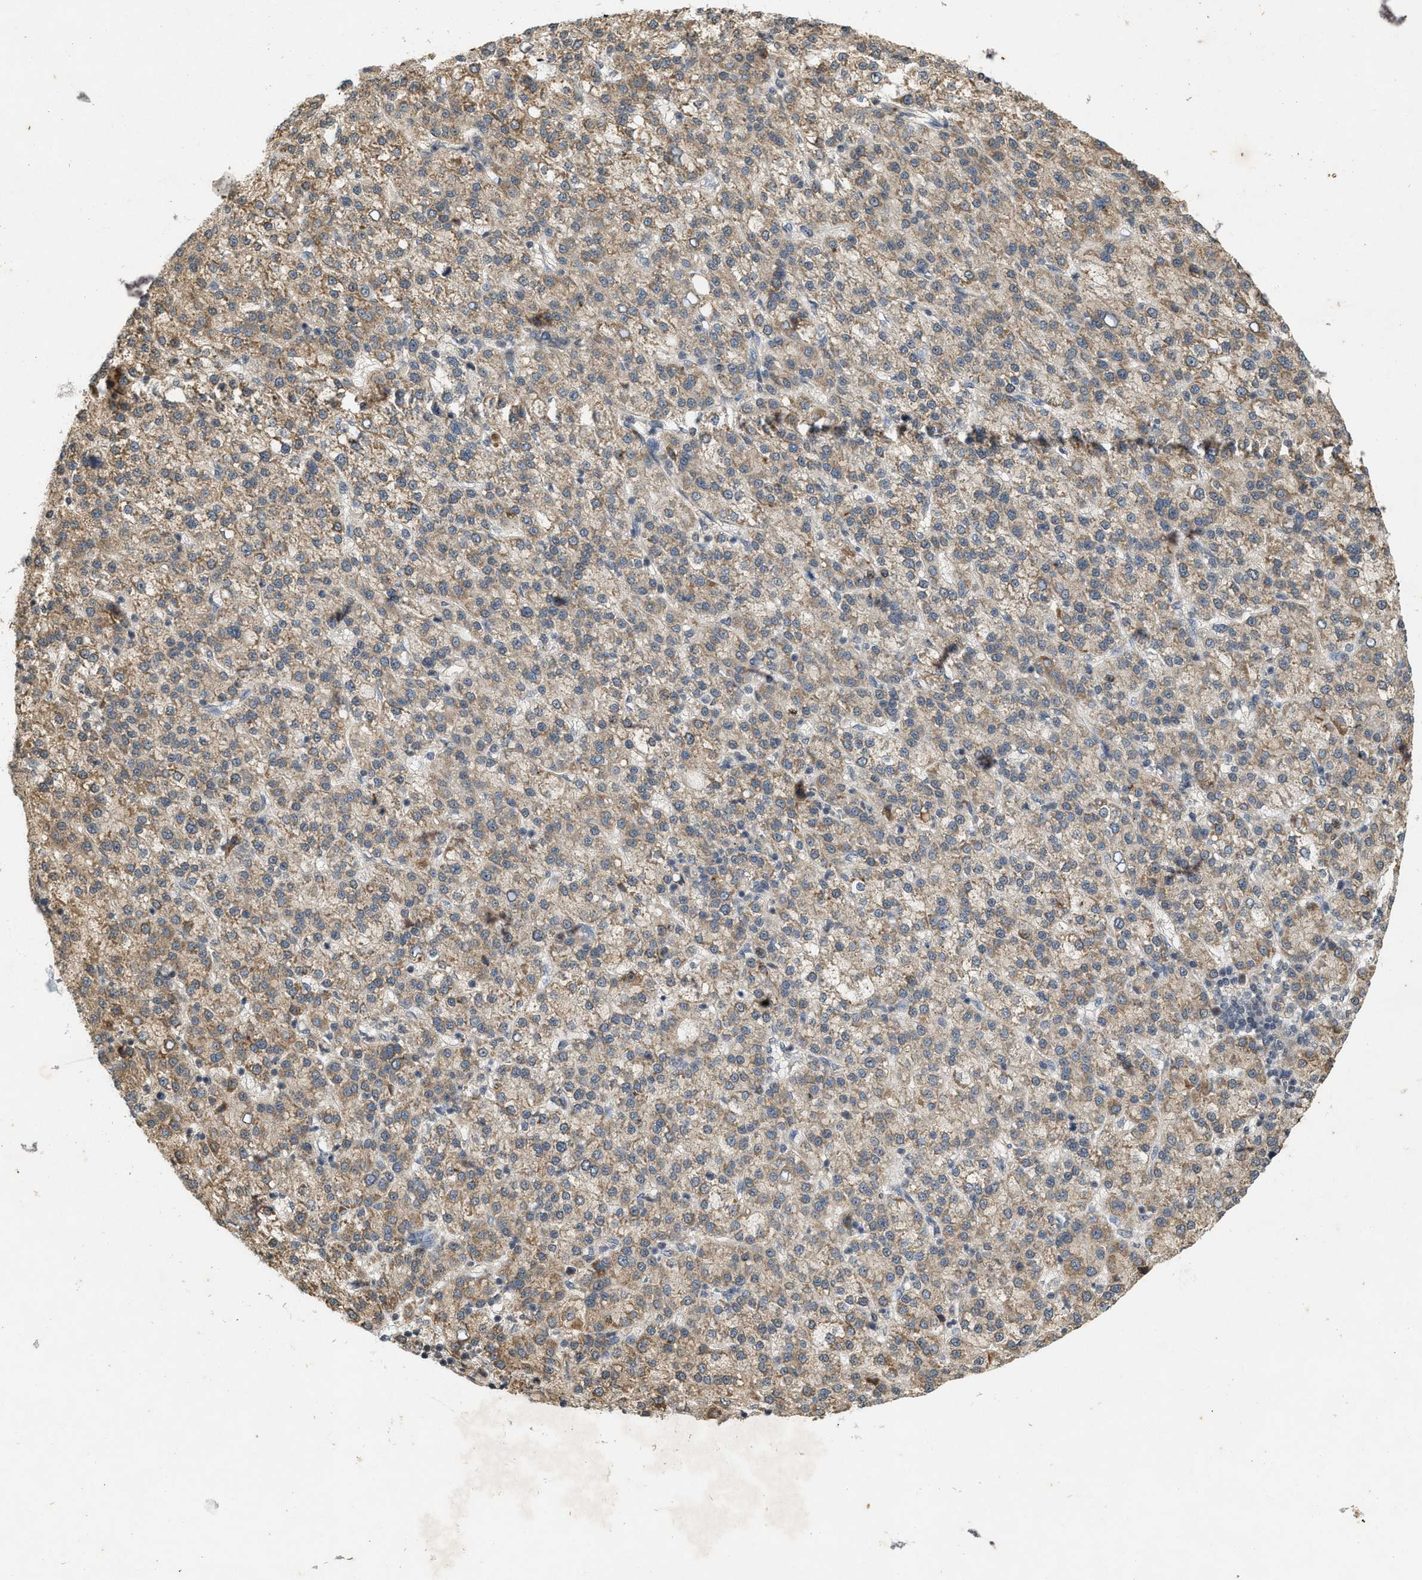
{"staining": {"intensity": "weak", "quantity": ">75%", "location": "cytoplasmic/membranous"}, "tissue": "liver cancer", "cell_type": "Tumor cells", "image_type": "cancer", "snomed": [{"axis": "morphology", "description": "Carcinoma, Hepatocellular, NOS"}, {"axis": "topography", "description": "Liver"}], "caption": "Liver cancer (hepatocellular carcinoma) stained for a protein displays weak cytoplasmic/membranous positivity in tumor cells.", "gene": "KIF21A", "patient": {"sex": "female", "age": 58}}